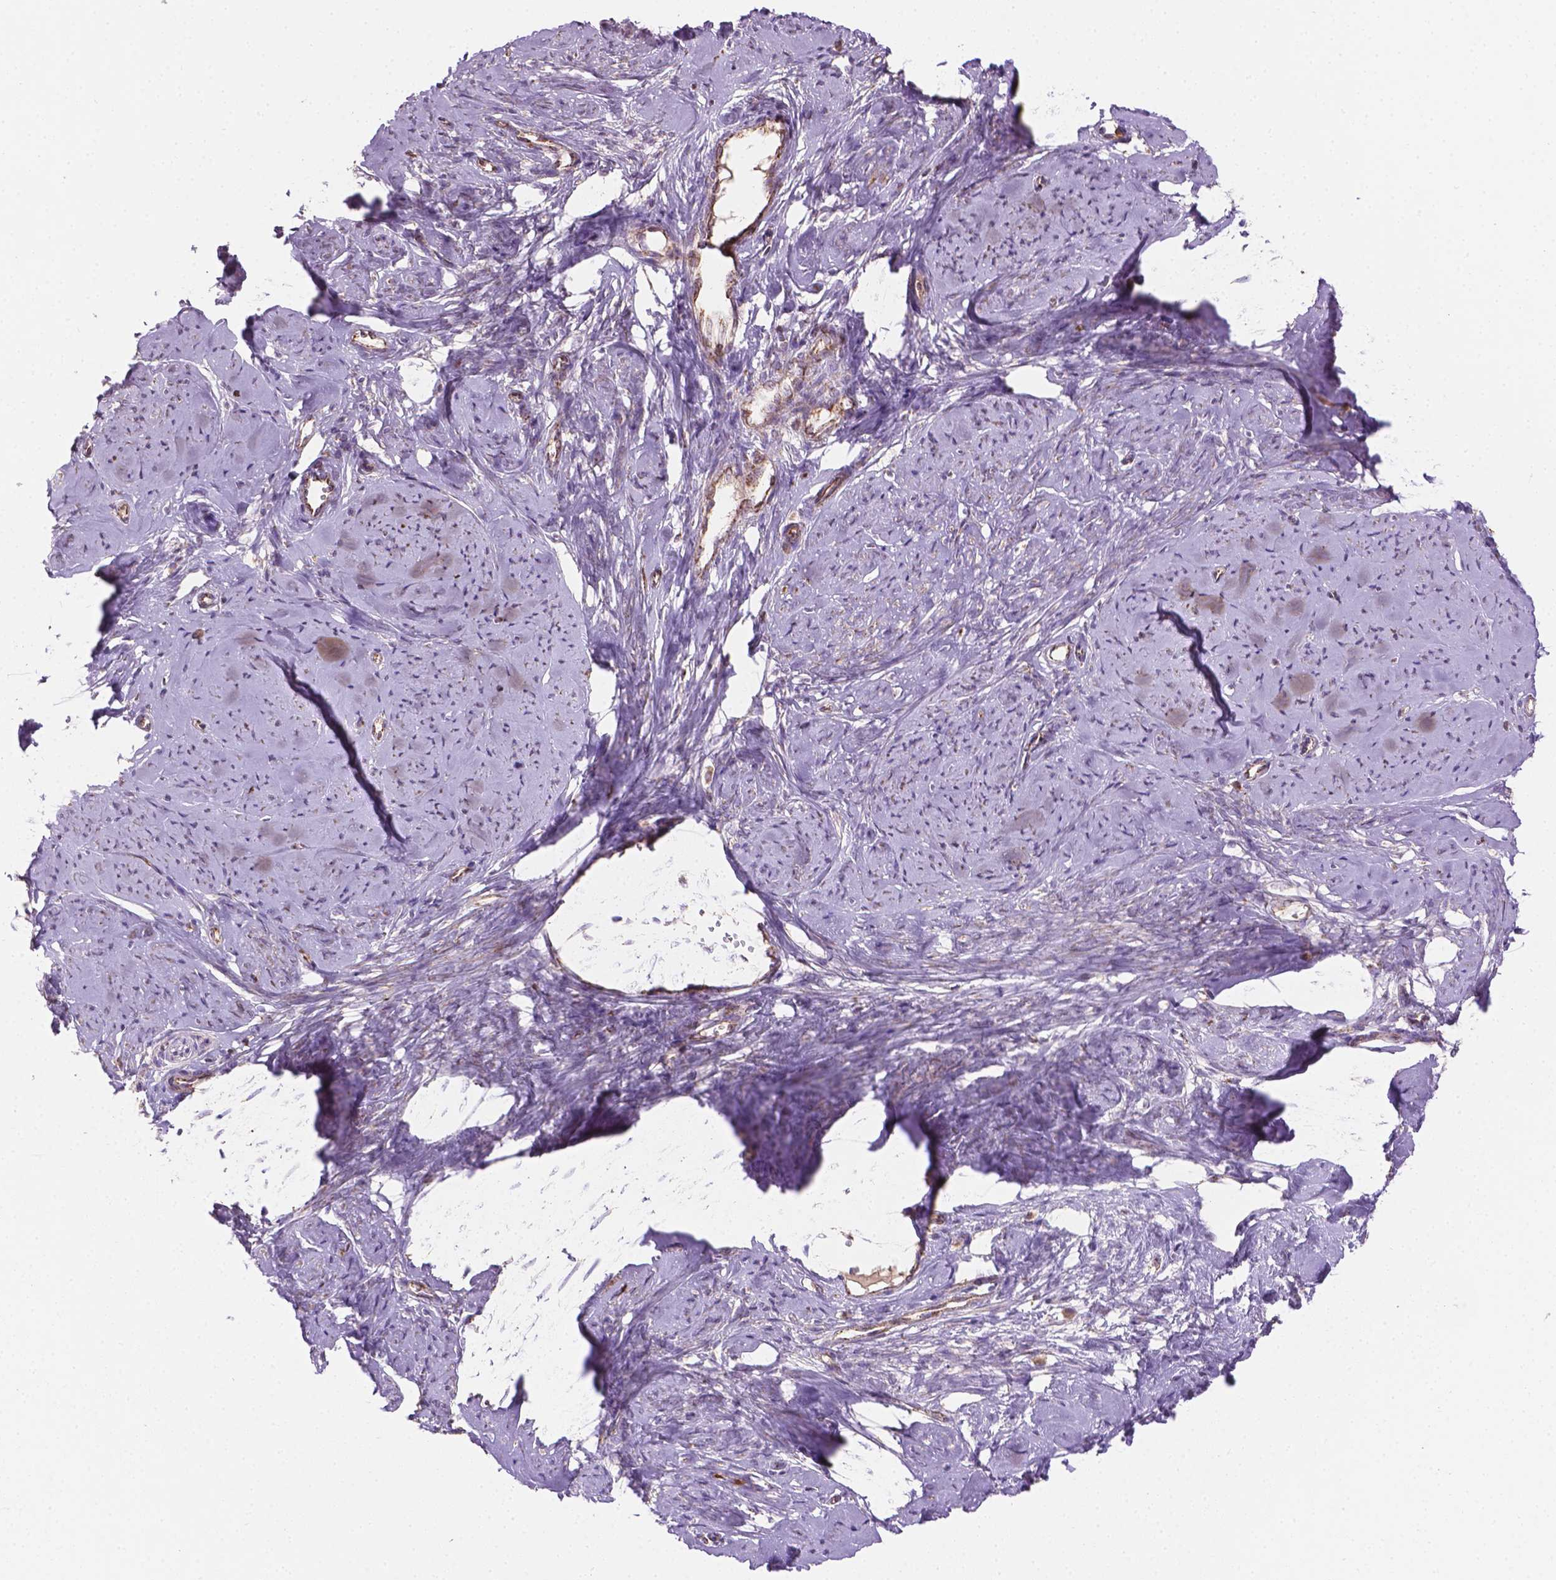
{"staining": {"intensity": "moderate", "quantity": "25%-75%", "location": "cytoplasmic/membranous"}, "tissue": "smooth muscle", "cell_type": "Smooth muscle cells", "image_type": "normal", "snomed": [{"axis": "morphology", "description": "Normal tissue, NOS"}, {"axis": "topography", "description": "Smooth muscle"}], "caption": "The immunohistochemical stain labels moderate cytoplasmic/membranous positivity in smooth muscle cells of normal smooth muscle.", "gene": "PIBF1", "patient": {"sex": "female", "age": 48}}